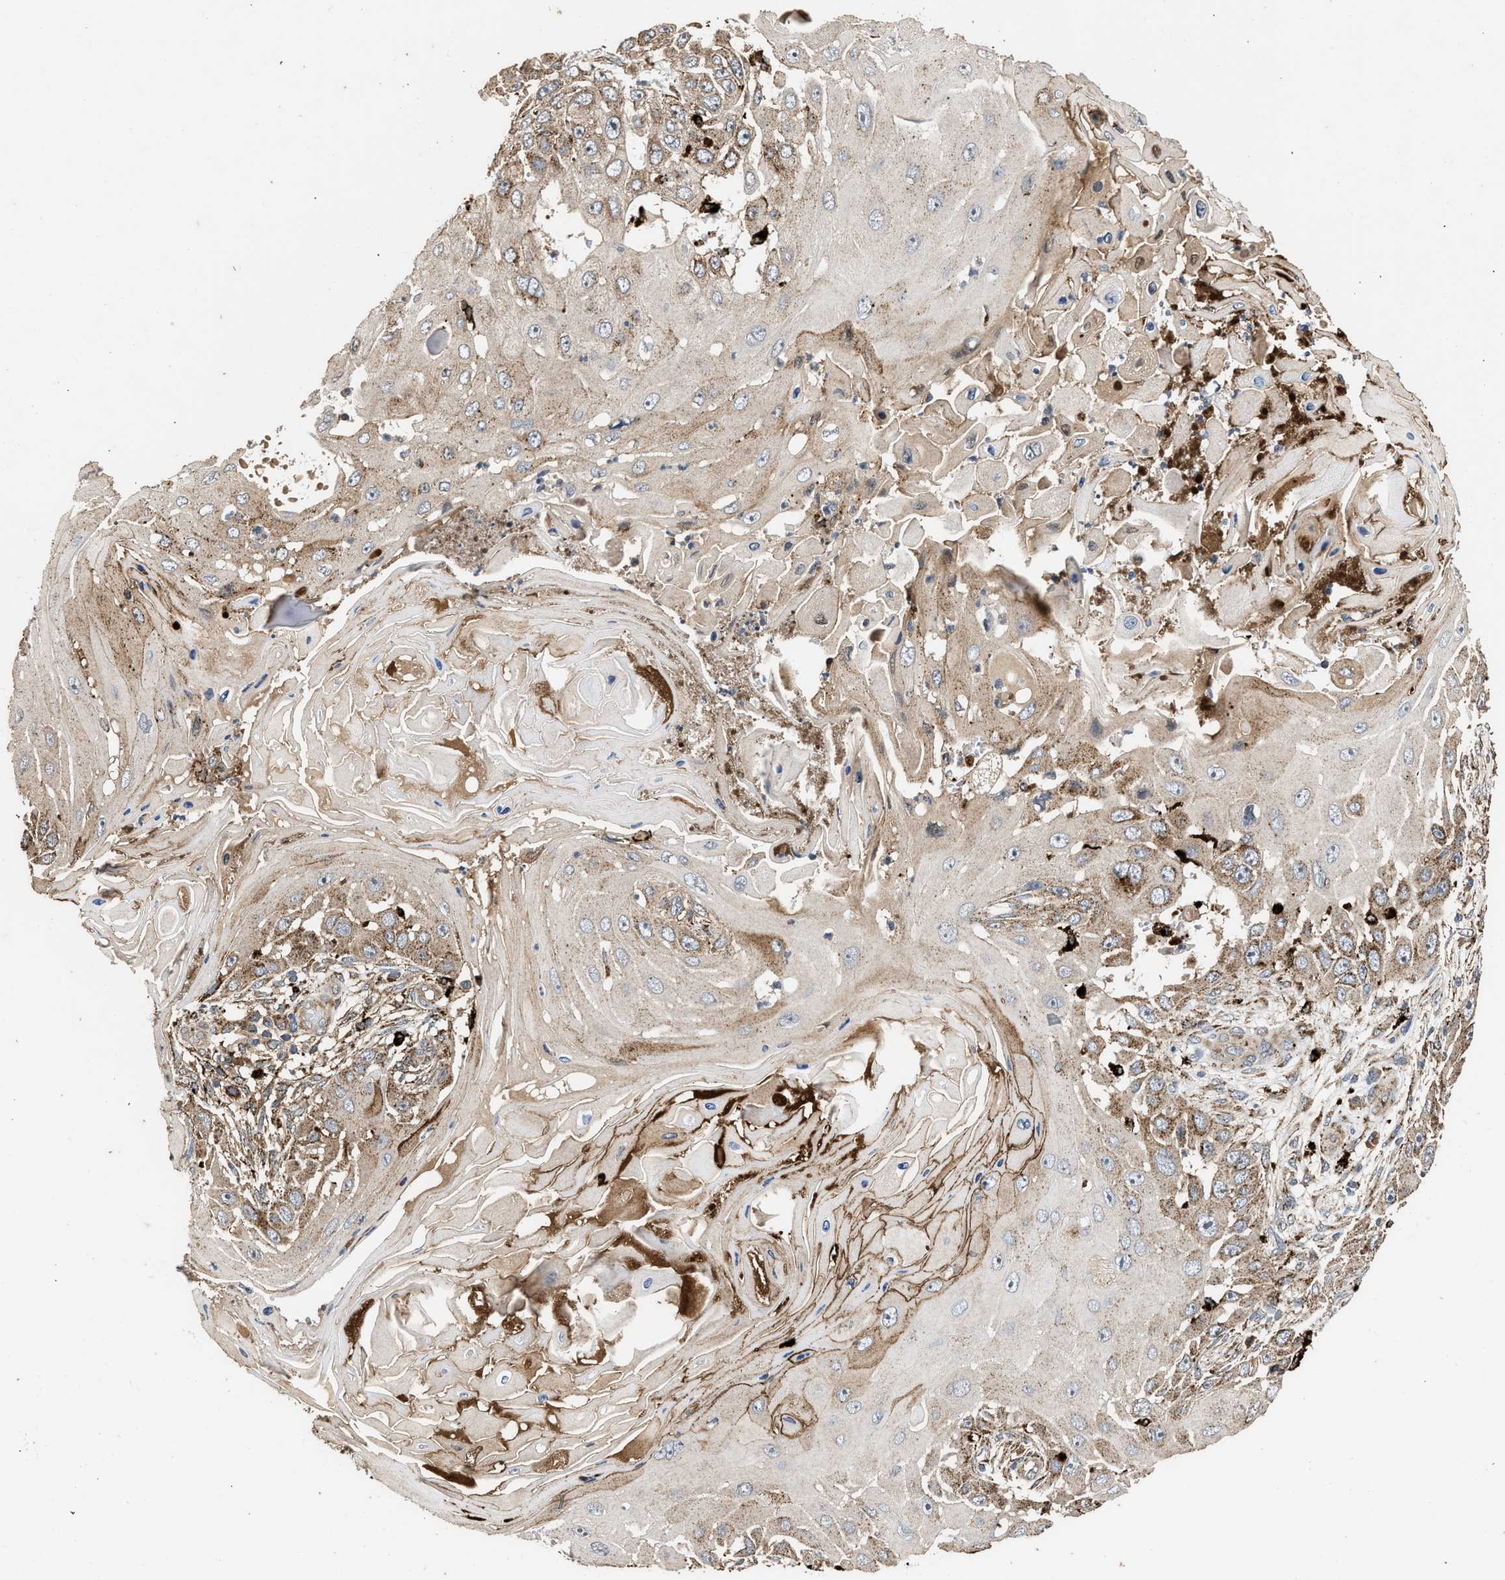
{"staining": {"intensity": "weak", "quantity": ">75%", "location": "cytoplasmic/membranous"}, "tissue": "skin cancer", "cell_type": "Tumor cells", "image_type": "cancer", "snomed": [{"axis": "morphology", "description": "Squamous cell carcinoma, NOS"}, {"axis": "topography", "description": "Skin"}], "caption": "This image shows immunohistochemistry (IHC) staining of skin cancer (squamous cell carcinoma), with low weak cytoplasmic/membranous positivity in approximately >75% of tumor cells.", "gene": "CTSV", "patient": {"sex": "female", "age": 44}}